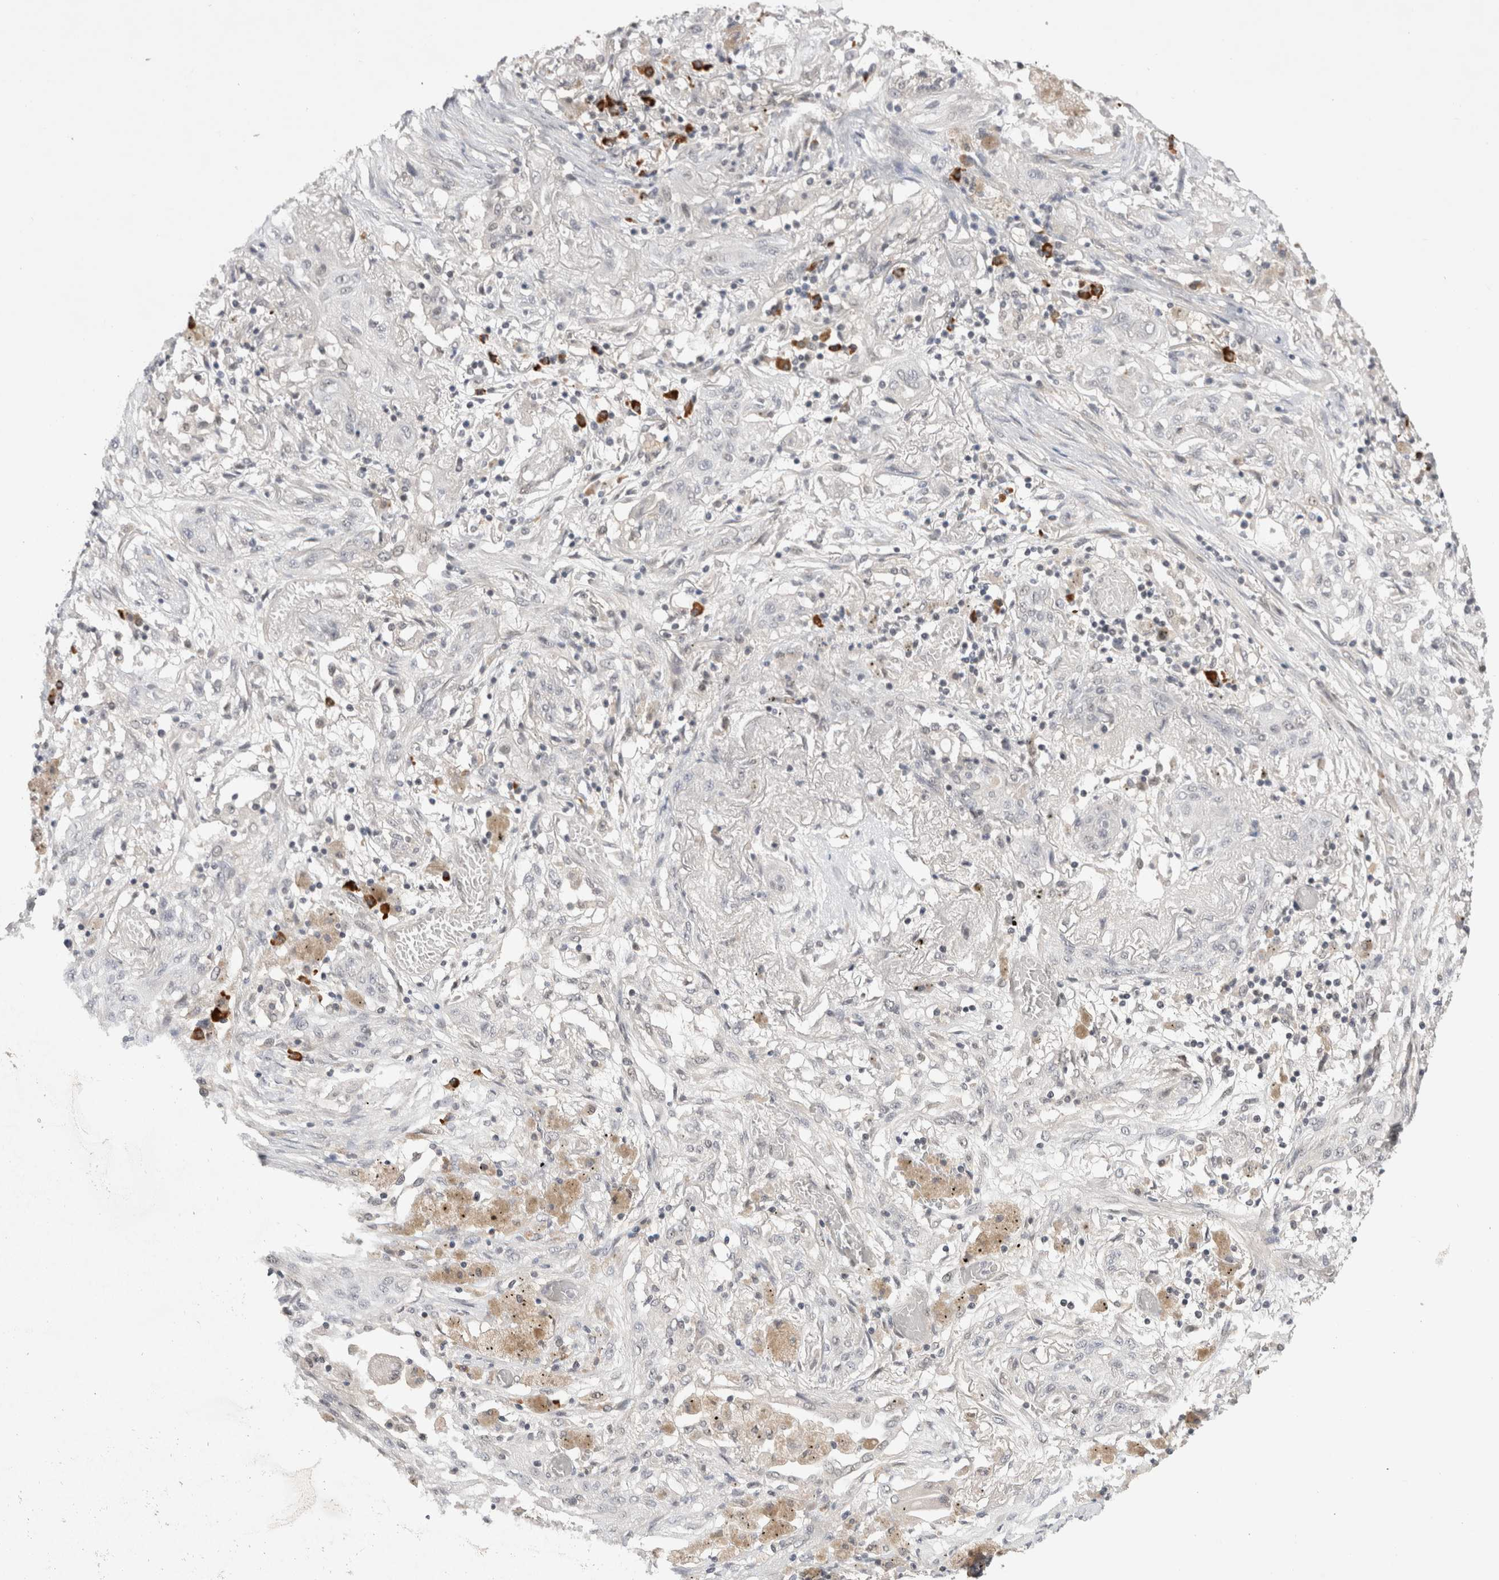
{"staining": {"intensity": "negative", "quantity": "none", "location": "none"}, "tissue": "lung cancer", "cell_type": "Tumor cells", "image_type": "cancer", "snomed": [{"axis": "morphology", "description": "Squamous cell carcinoma, NOS"}, {"axis": "topography", "description": "Lung"}], "caption": "Lung squamous cell carcinoma stained for a protein using immunohistochemistry (IHC) exhibits no positivity tumor cells.", "gene": "ZNF24", "patient": {"sex": "female", "age": 47}}